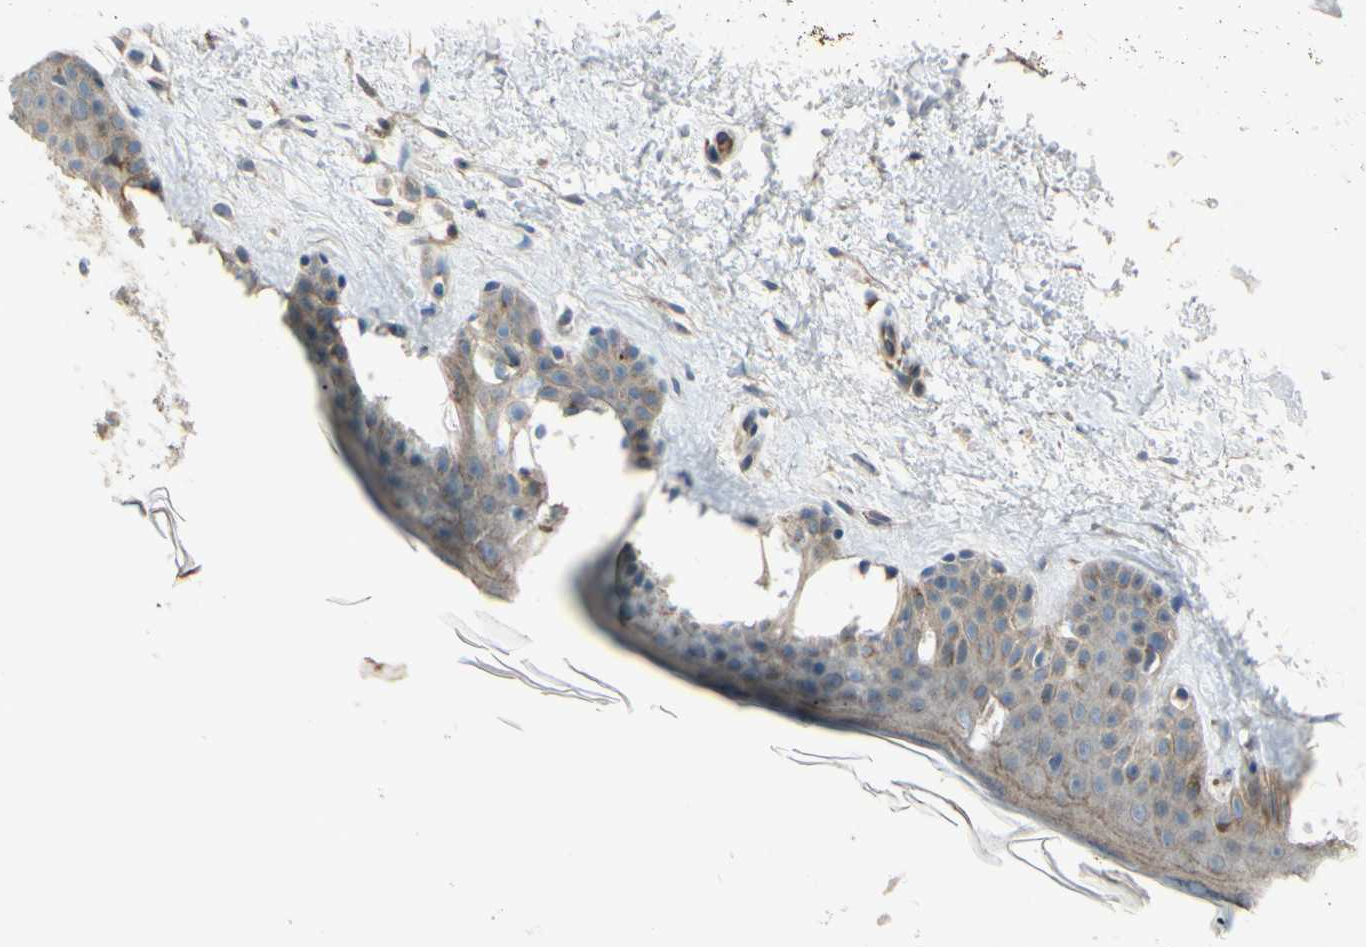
{"staining": {"intensity": "moderate", "quantity": ">75%", "location": "cytoplasmic/membranous"}, "tissue": "skin", "cell_type": "Fibroblasts", "image_type": "normal", "snomed": [{"axis": "morphology", "description": "Normal tissue, NOS"}, {"axis": "topography", "description": "Skin"}], "caption": "Human skin stained for a protein (brown) demonstrates moderate cytoplasmic/membranous positive positivity in approximately >75% of fibroblasts.", "gene": "LMTK2", "patient": {"sex": "male", "age": 67}}